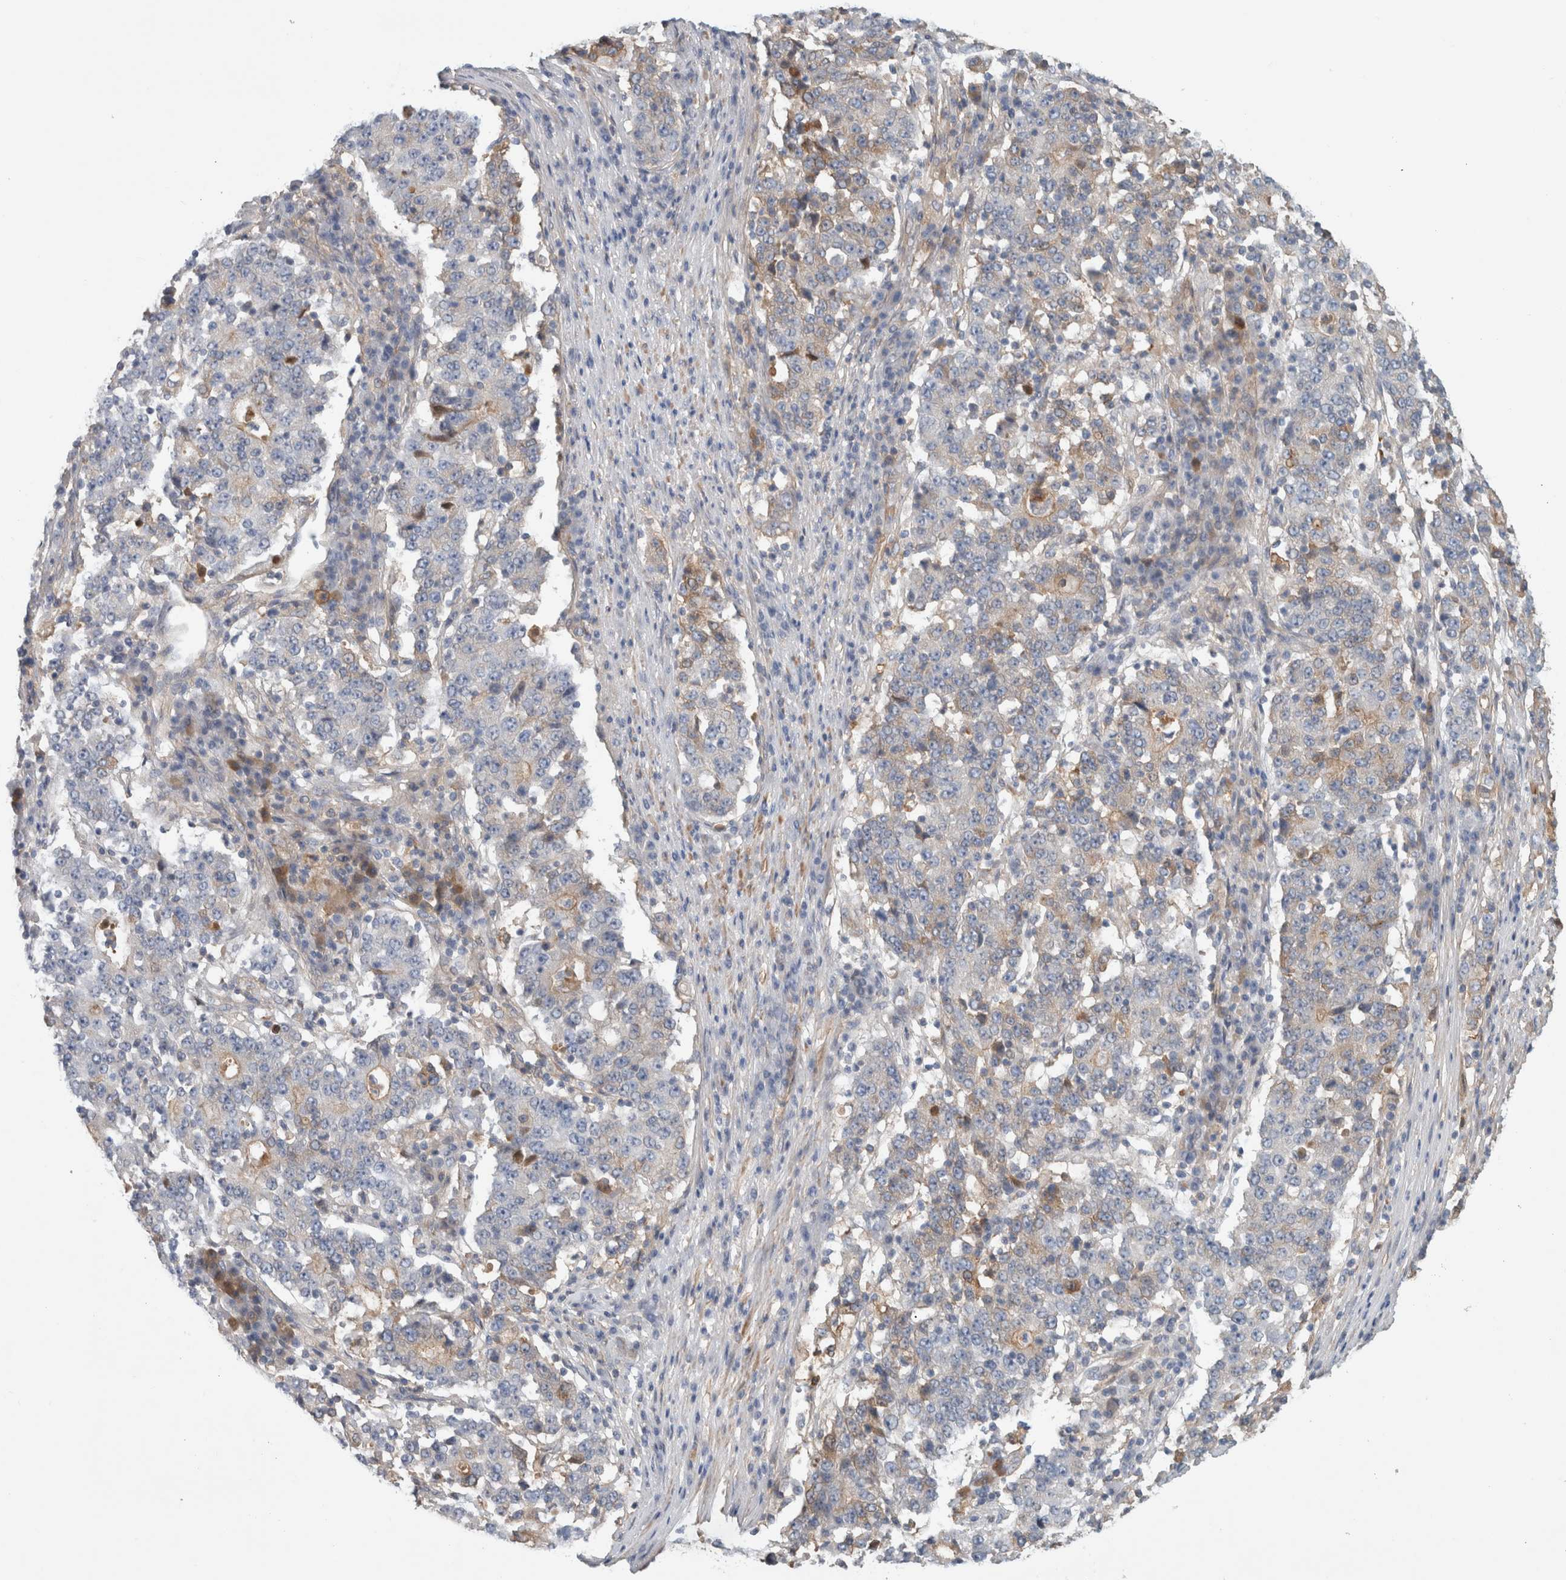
{"staining": {"intensity": "negative", "quantity": "none", "location": "none"}, "tissue": "stomach cancer", "cell_type": "Tumor cells", "image_type": "cancer", "snomed": [{"axis": "morphology", "description": "Adenocarcinoma, NOS"}, {"axis": "topography", "description": "Stomach"}], "caption": "High magnification brightfield microscopy of stomach cancer stained with DAB (3,3'-diaminobenzidine) (brown) and counterstained with hematoxylin (blue): tumor cells show no significant staining.", "gene": "CFI", "patient": {"sex": "male", "age": 59}}